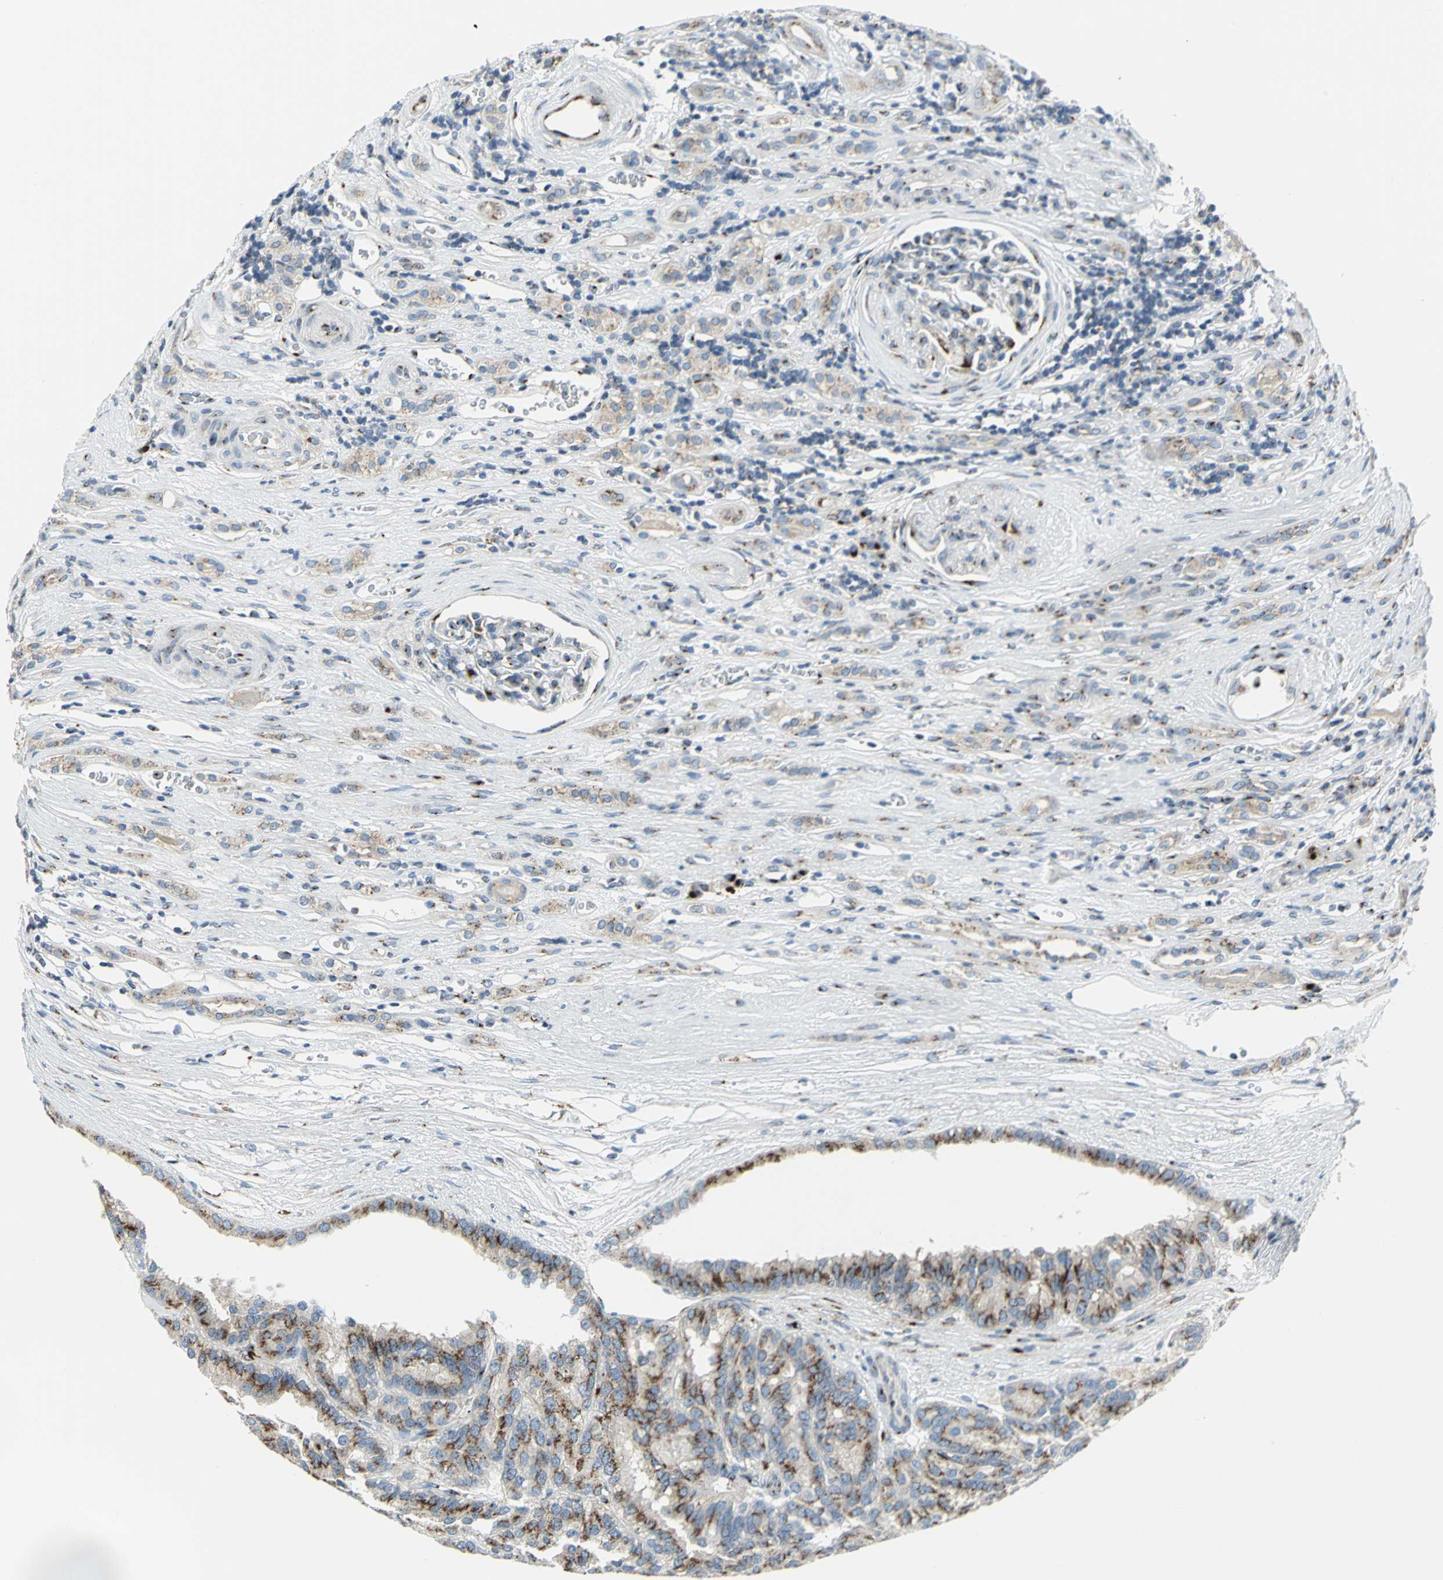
{"staining": {"intensity": "strong", "quantity": ">75%", "location": "cytoplasmic/membranous"}, "tissue": "renal cancer", "cell_type": "Tumor cells", "image_type": "cancer", "snomed": [{"axis": "morphology", "description": "Adenocarcinoma, NOS"}, {"axis": "topography", "description": "Kidney"}], "caption": "Strong cytoplasmic/membranous protein positivity is present in about >75% of tumor cells in renal cancer (adenocarcinoma).", "gene": "GPR3", "patient": {"sex": "male", "age": 46}}